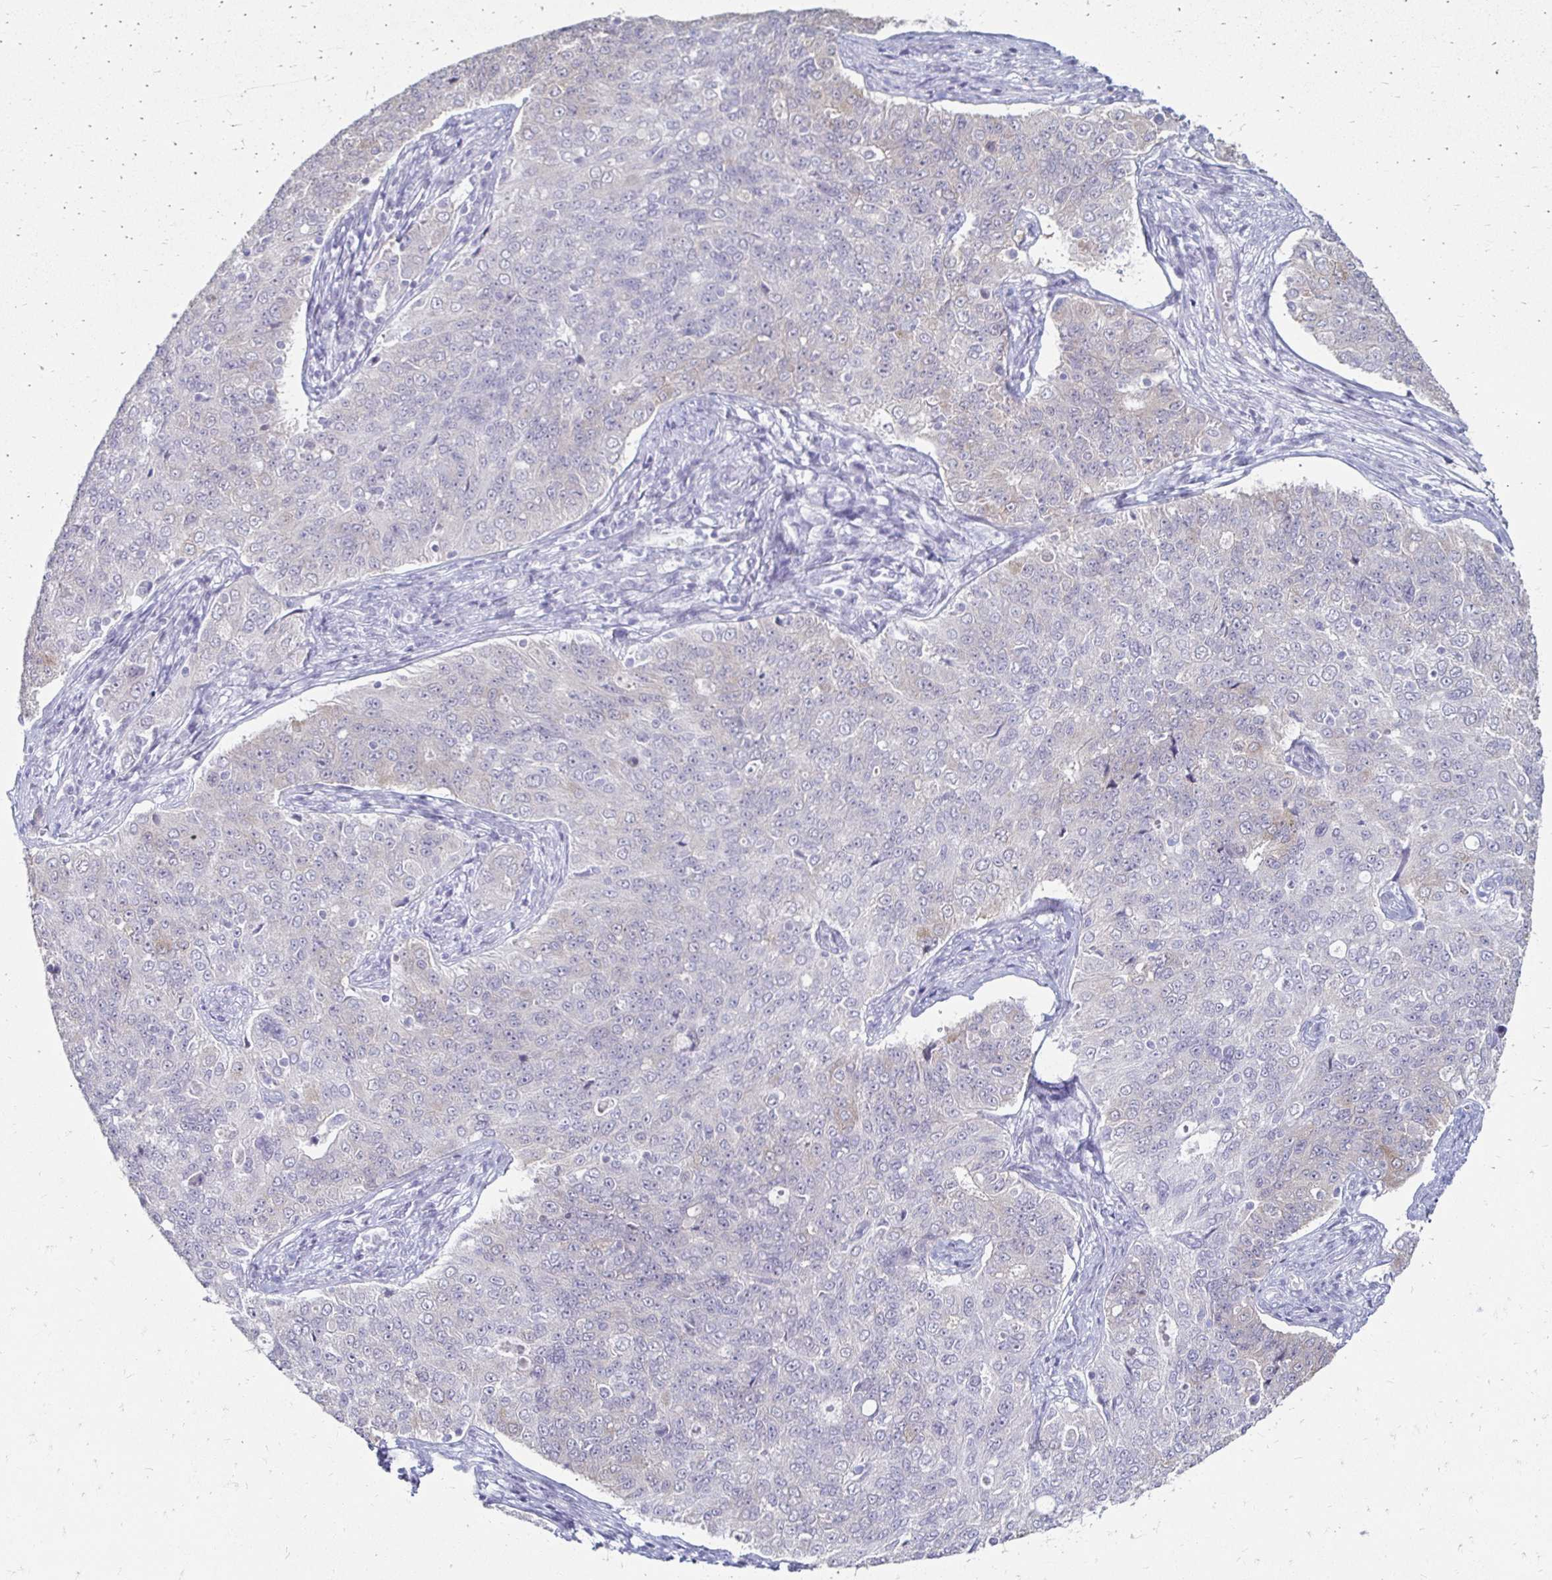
{"staining": {"intensity": "weak", "quantity": "<25%", "location": "cytoplasmic/membranous"}, "tissue": "endometrial cancer", "cell_type": "Tumor cells", "image_type": "cancer", "snomed": [{"axis": "morphology", "description": "Adenocarcinoma, NOS"}, {"axis": "topography", "description": "Endometrium"}], "caption": "This is a micrograph of immunohistochemistry staining of endometrial cancer (adenocarcinoma), which shows no staining in tumor cells. (Brightfield microscopy of DAB immunohistochemistry (IHC) at high magnification).", "gene": "TOMM34", "patient": {"sex": "female", "age": 43}}